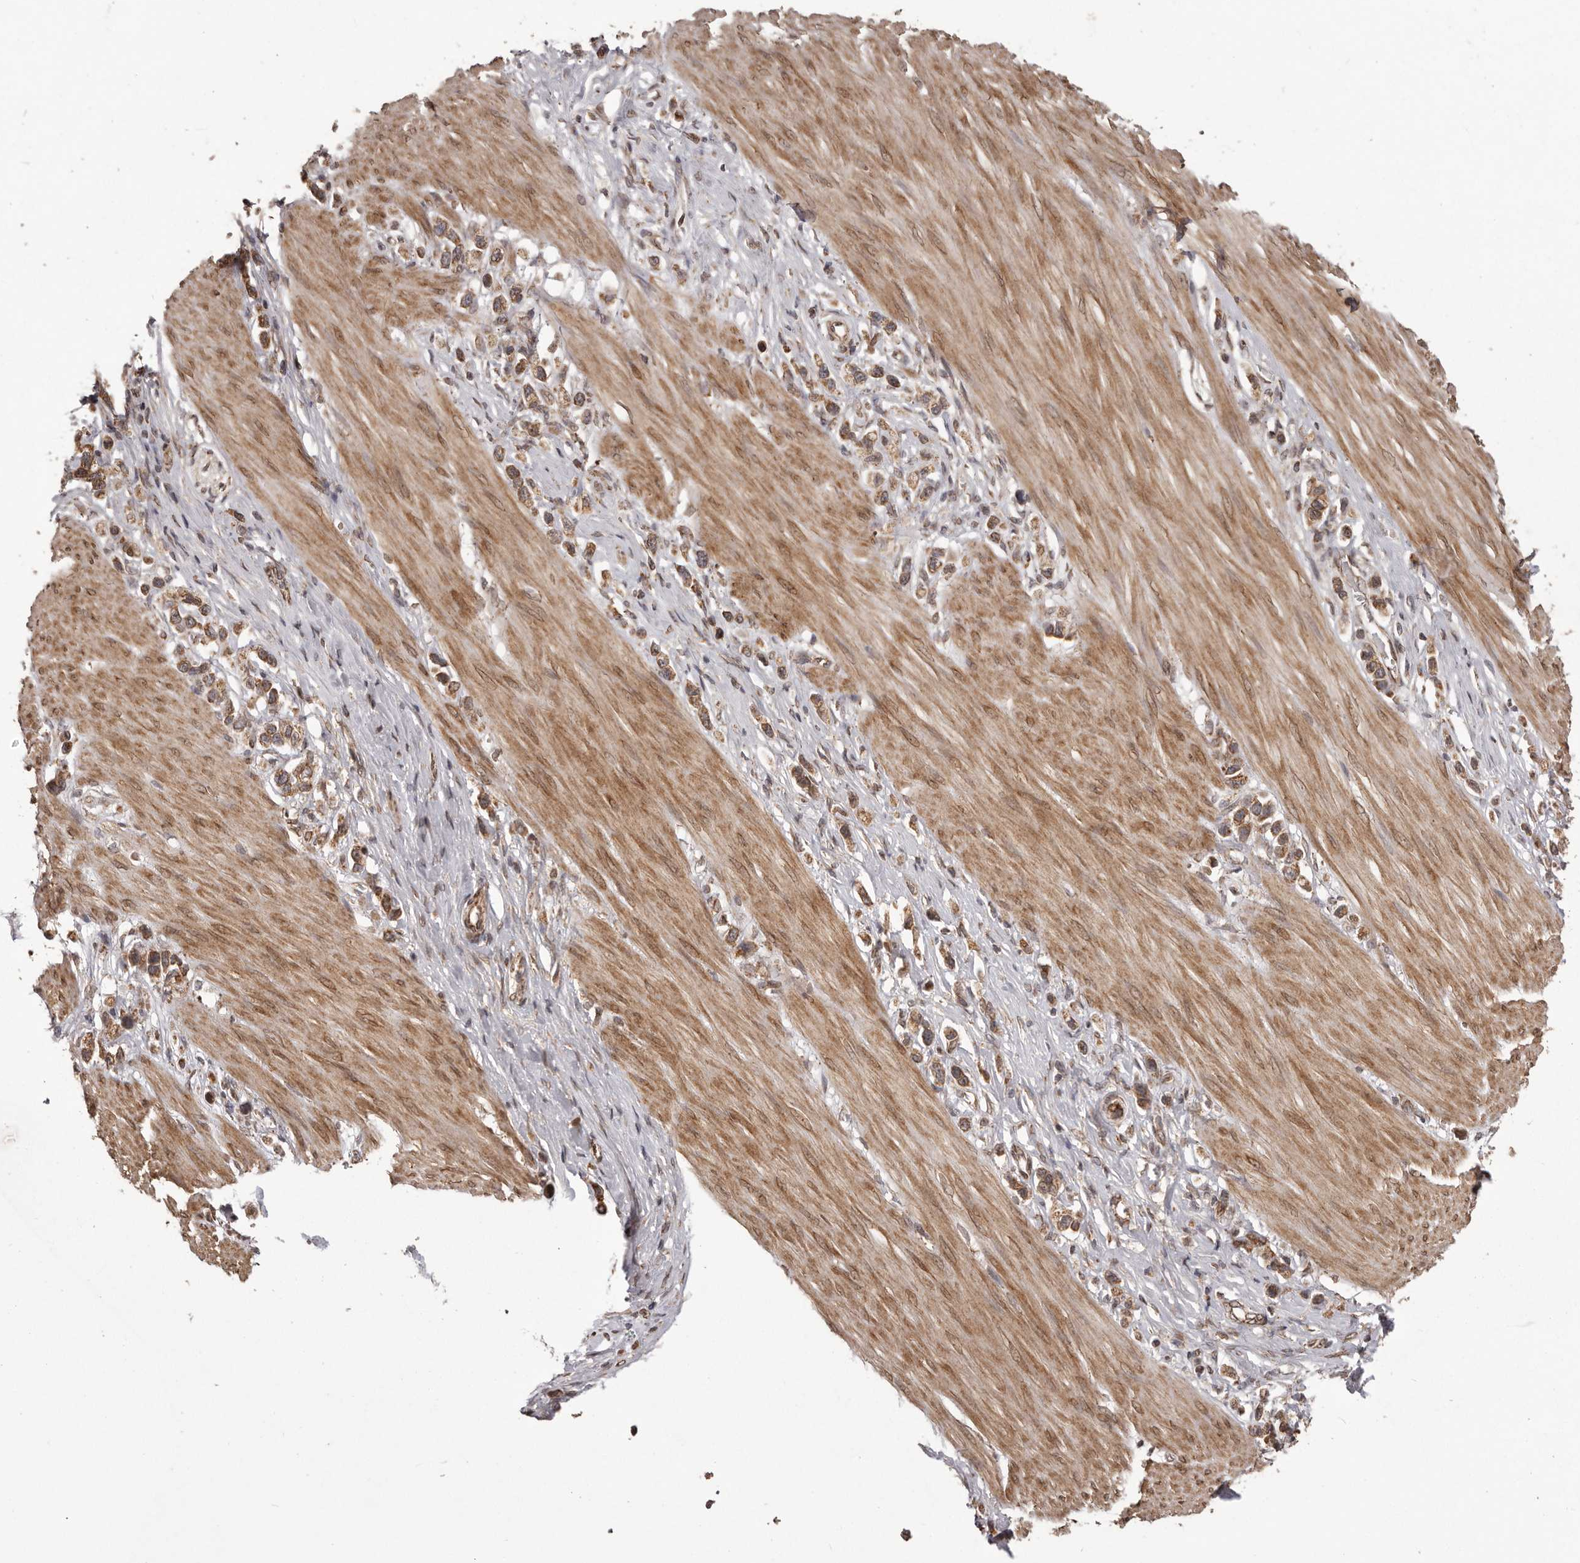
{"staining": {"intensity": "moderate", "quantity": ">75%", "location": "cytoplasmic/membranous"}, "tissue": "stomach cancer", "cell_type": "Tumor cells", "image_type": "cancer", "snomed": [{"axis": "morphology", "description": "Adenocarcinoma, NOS"}, {"axis": "topography", "description": "Stomach"}], "caption": "The histopathology image shows staining of stomach cancer (adenocarcinoma), revealing moderate cytoplasmic/membranous protein staining (brown color) within tumor cells. (DAB IHC, brown staining for protein, blue staining for nuclei).", "gene": "CHRM2", "patient": {"sex": "female", "age": 65}}